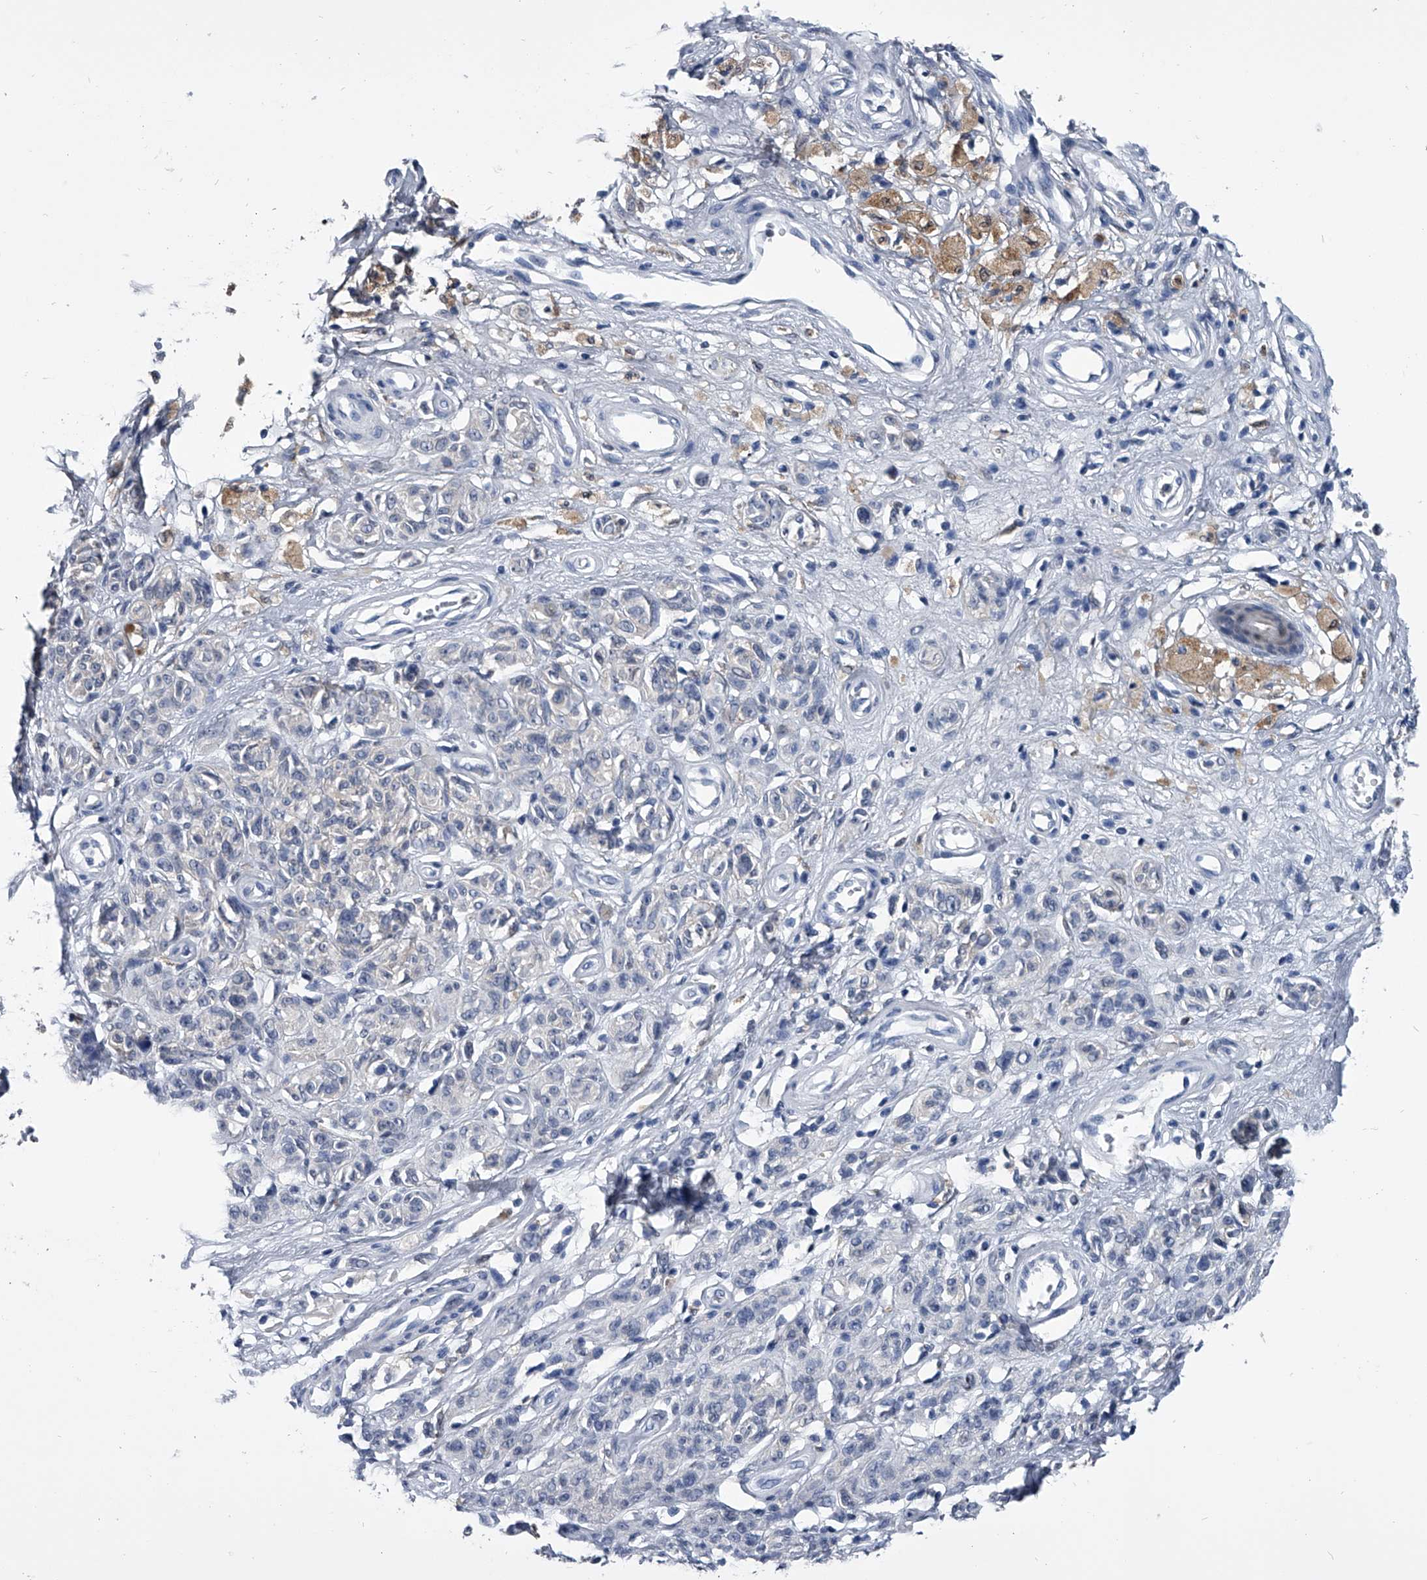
{"staining": {"intensity": "negative", "quantity": "none", "location": "none"}, "tissue": "melanoma", "cell_type": "Tumor cells", "image_type": "cancer", "snomed": [{"axis": "morphology", "description": "Malignant melanoma, NOS"}, {"axis": "topography", "description": "Skin"}], "caption": "DAB immunohistochemical staining of malignant melanoma reveals no significant expression in tumor cells. (Stains: DAB (3,3'-diaminobenzidine) immunohistochemistry with hematoxylin counter stain, Microscopy: brightfield microscopy at high magnification).", "gene": "PDXK", "patient": {"sex": "female", "age": 64}}